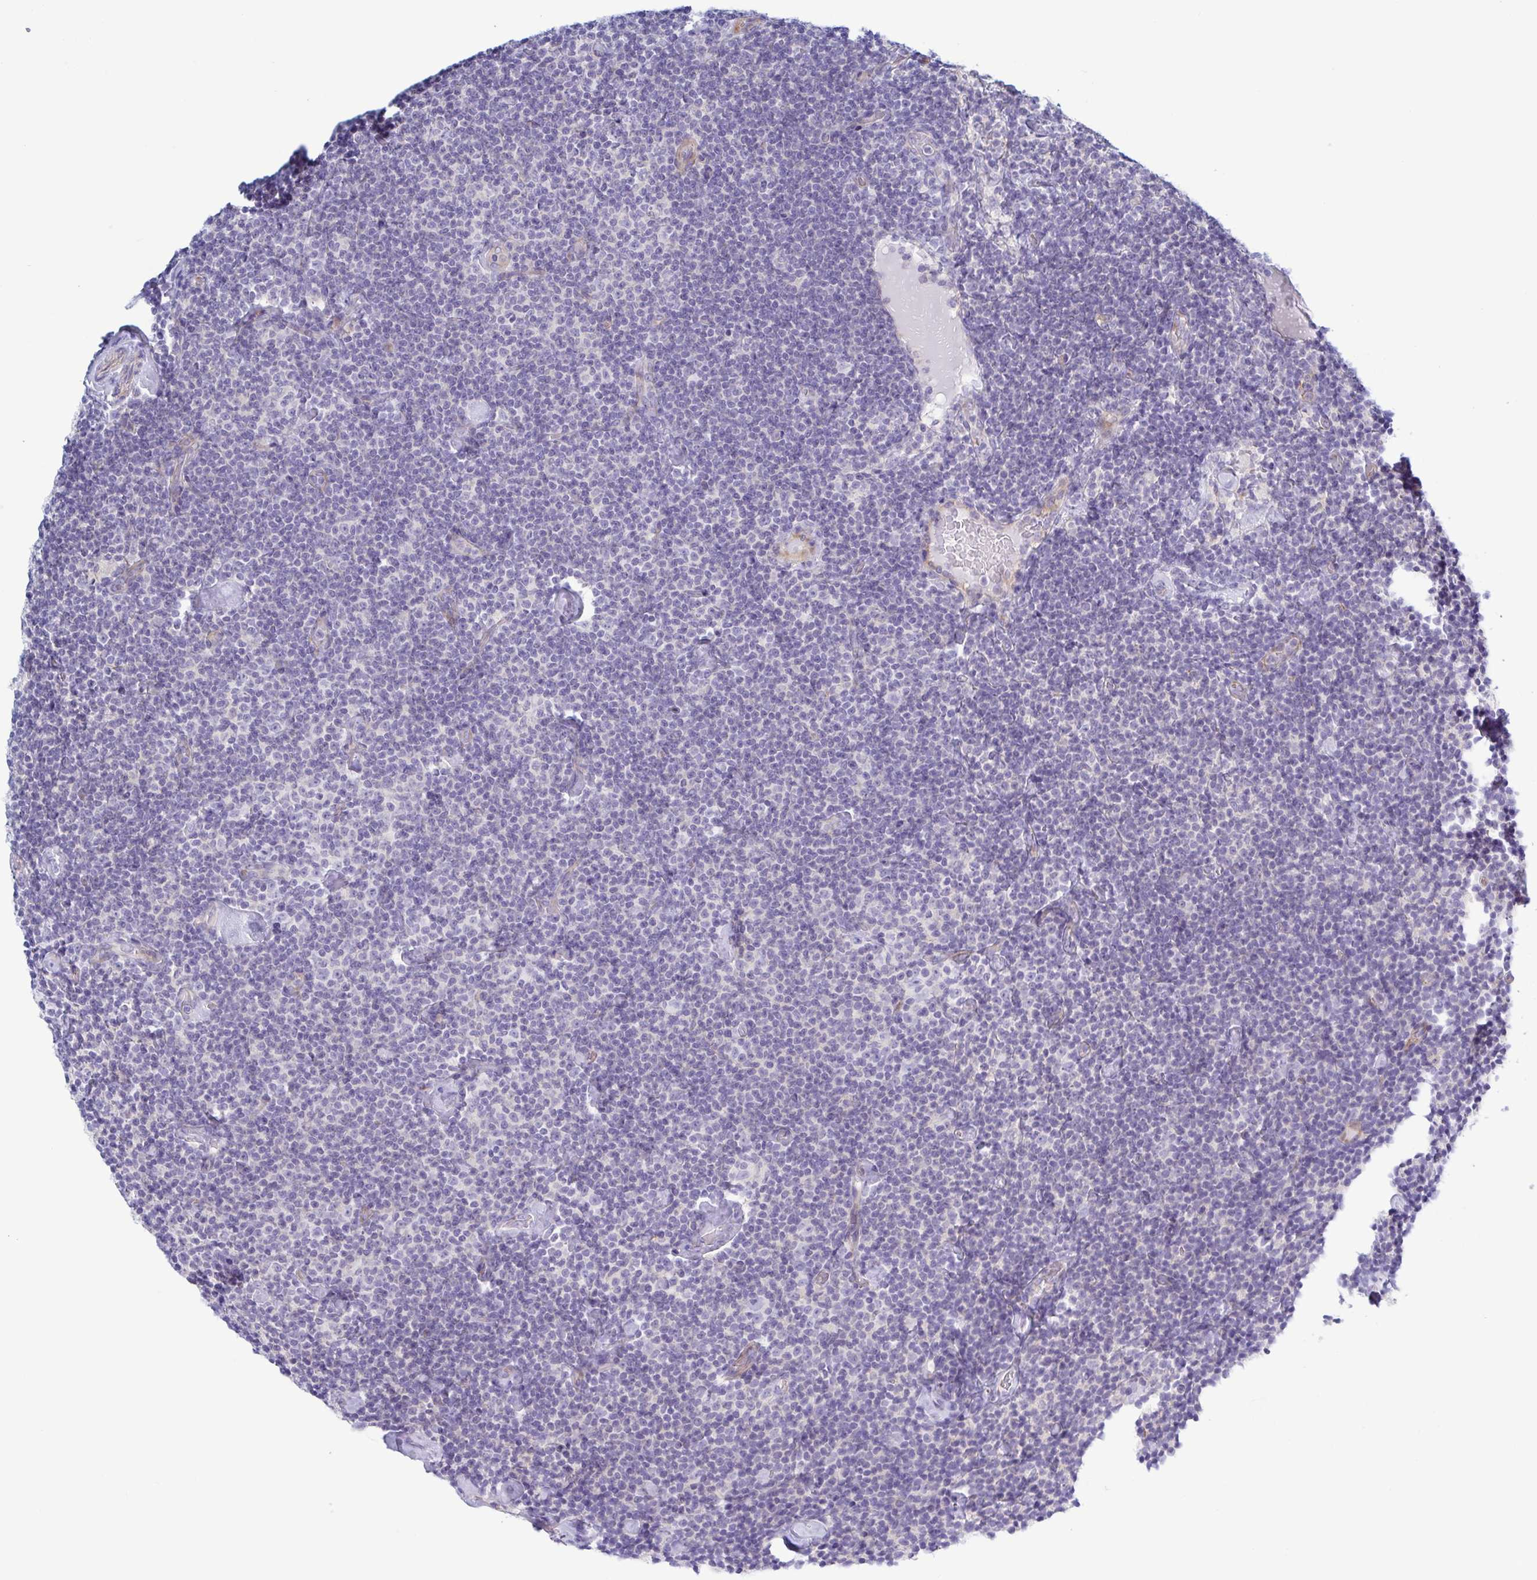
{"staining": {"intensity": "negative", "quantity": "none", "location": "none"}, "tissue": "lymphoma", "cell_type": "Tumor cells", "image_type": "cancer", "snomed": [{"axis": "morphology", "description": "Malignant lymphoma, non-Hodgkin's type, Low grade"}, {"axis": "topography", "description": "Lymph node"}], "caption": "There is no significant expression in tumor cells of low-grade malignant lymphoma, non-Hodgkin's type.", "gene": "TNNI2", "patient": {"sex": "male", "age": 81}}